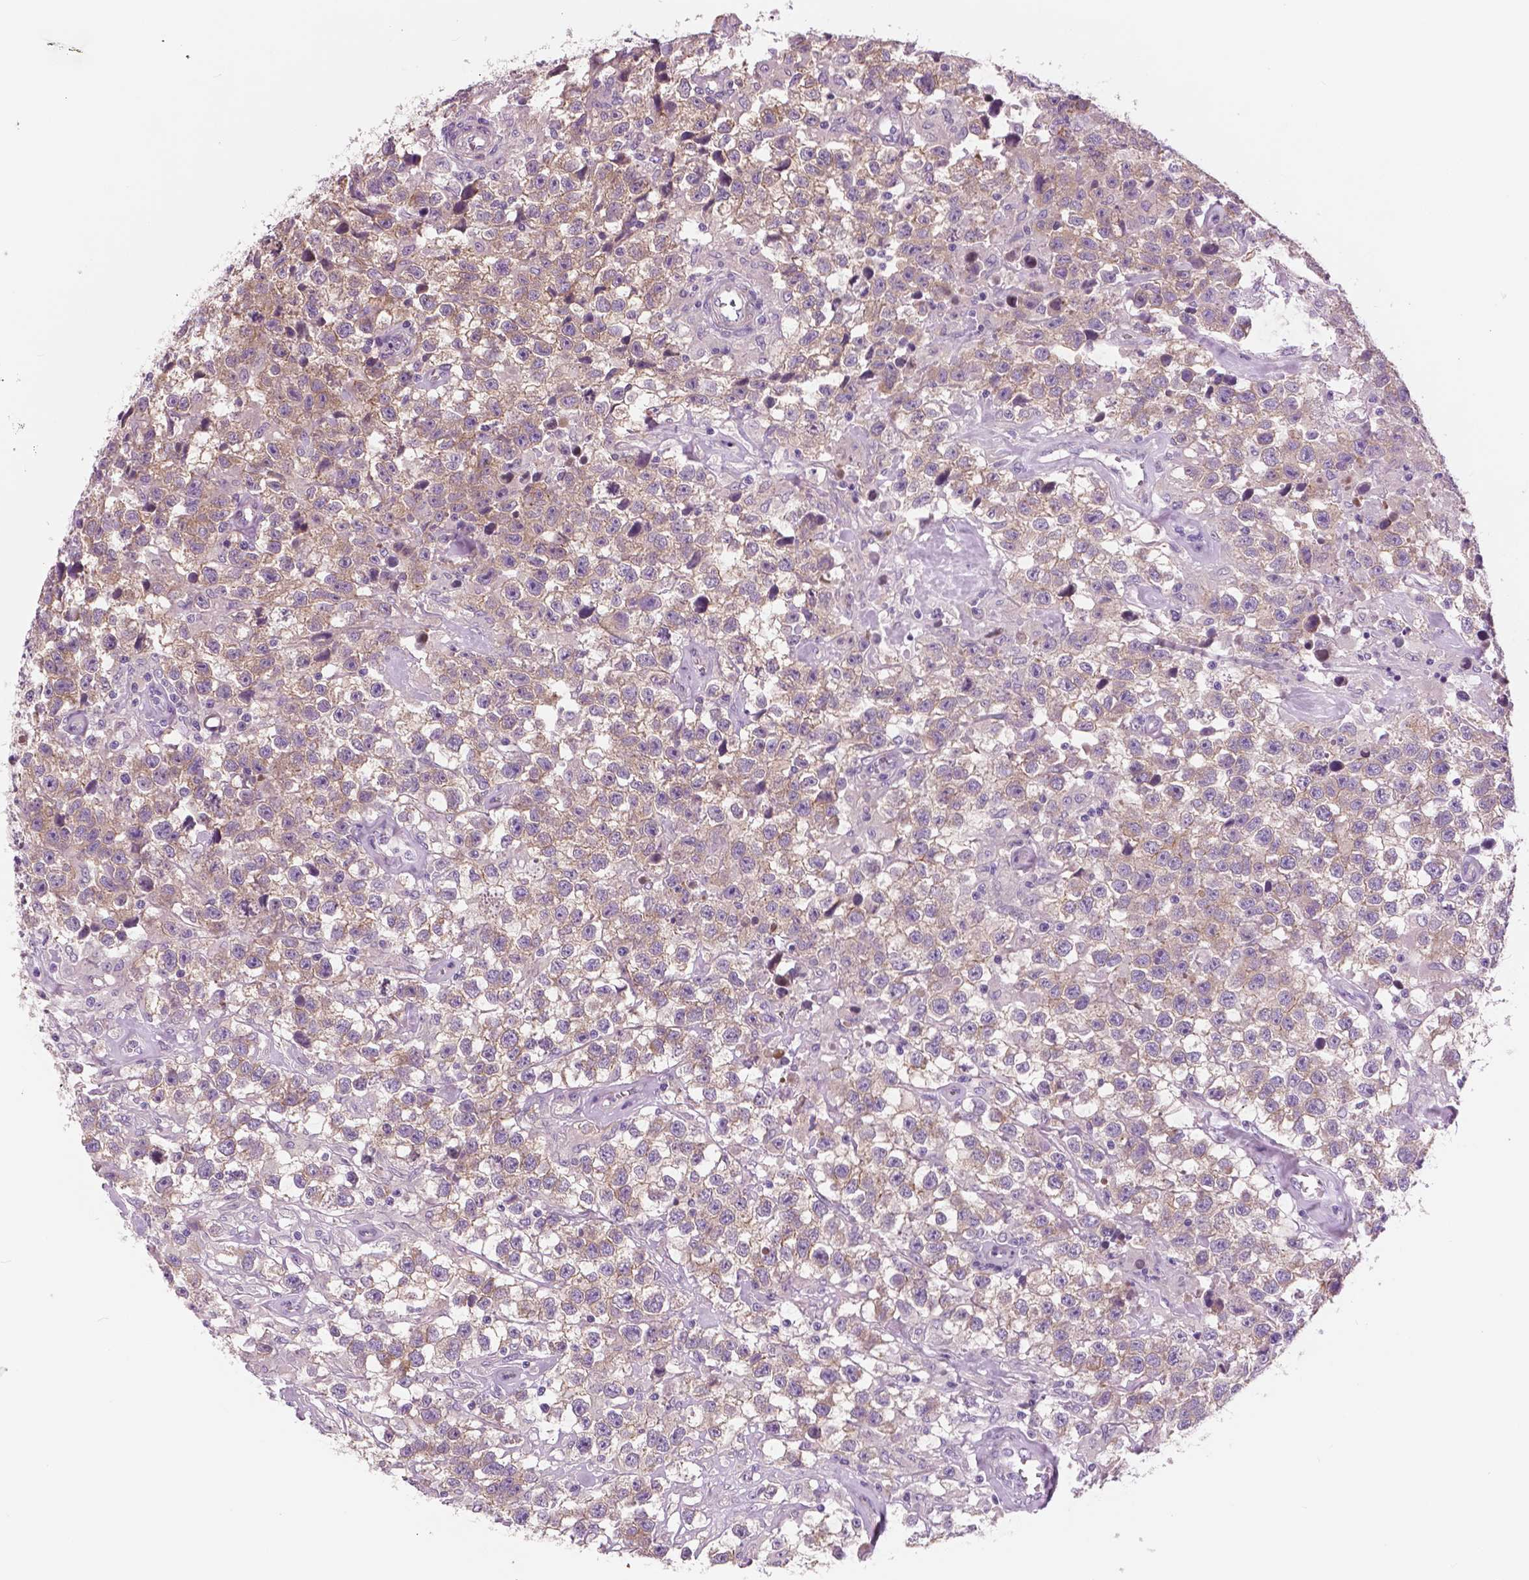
{"staining": {"intensity": "weak", "quantity": ">75%", "location": "cytoplasmic/membranous"}, "tissue": "testis cancer", "cell_type": "Tumor cells", "image_type": "cancer", "snomed": [{"axis": "morphology", "description": "Seminoma, NOS"}, {"axis": "topography", "description": "Testis"}], "caption": "Immunohistochemical staining of human testis cancer (seminoma) exhibits low levels of weak cytoplasmic/membranous expression in approximately >75% of tumor cells. Using DAB (brown) and hematoxylin (blue) stains, captured at high magnification using brightfield microscopy.", "gene": "SERPINI1", "patient": {"sex": "male", "age": 43}}